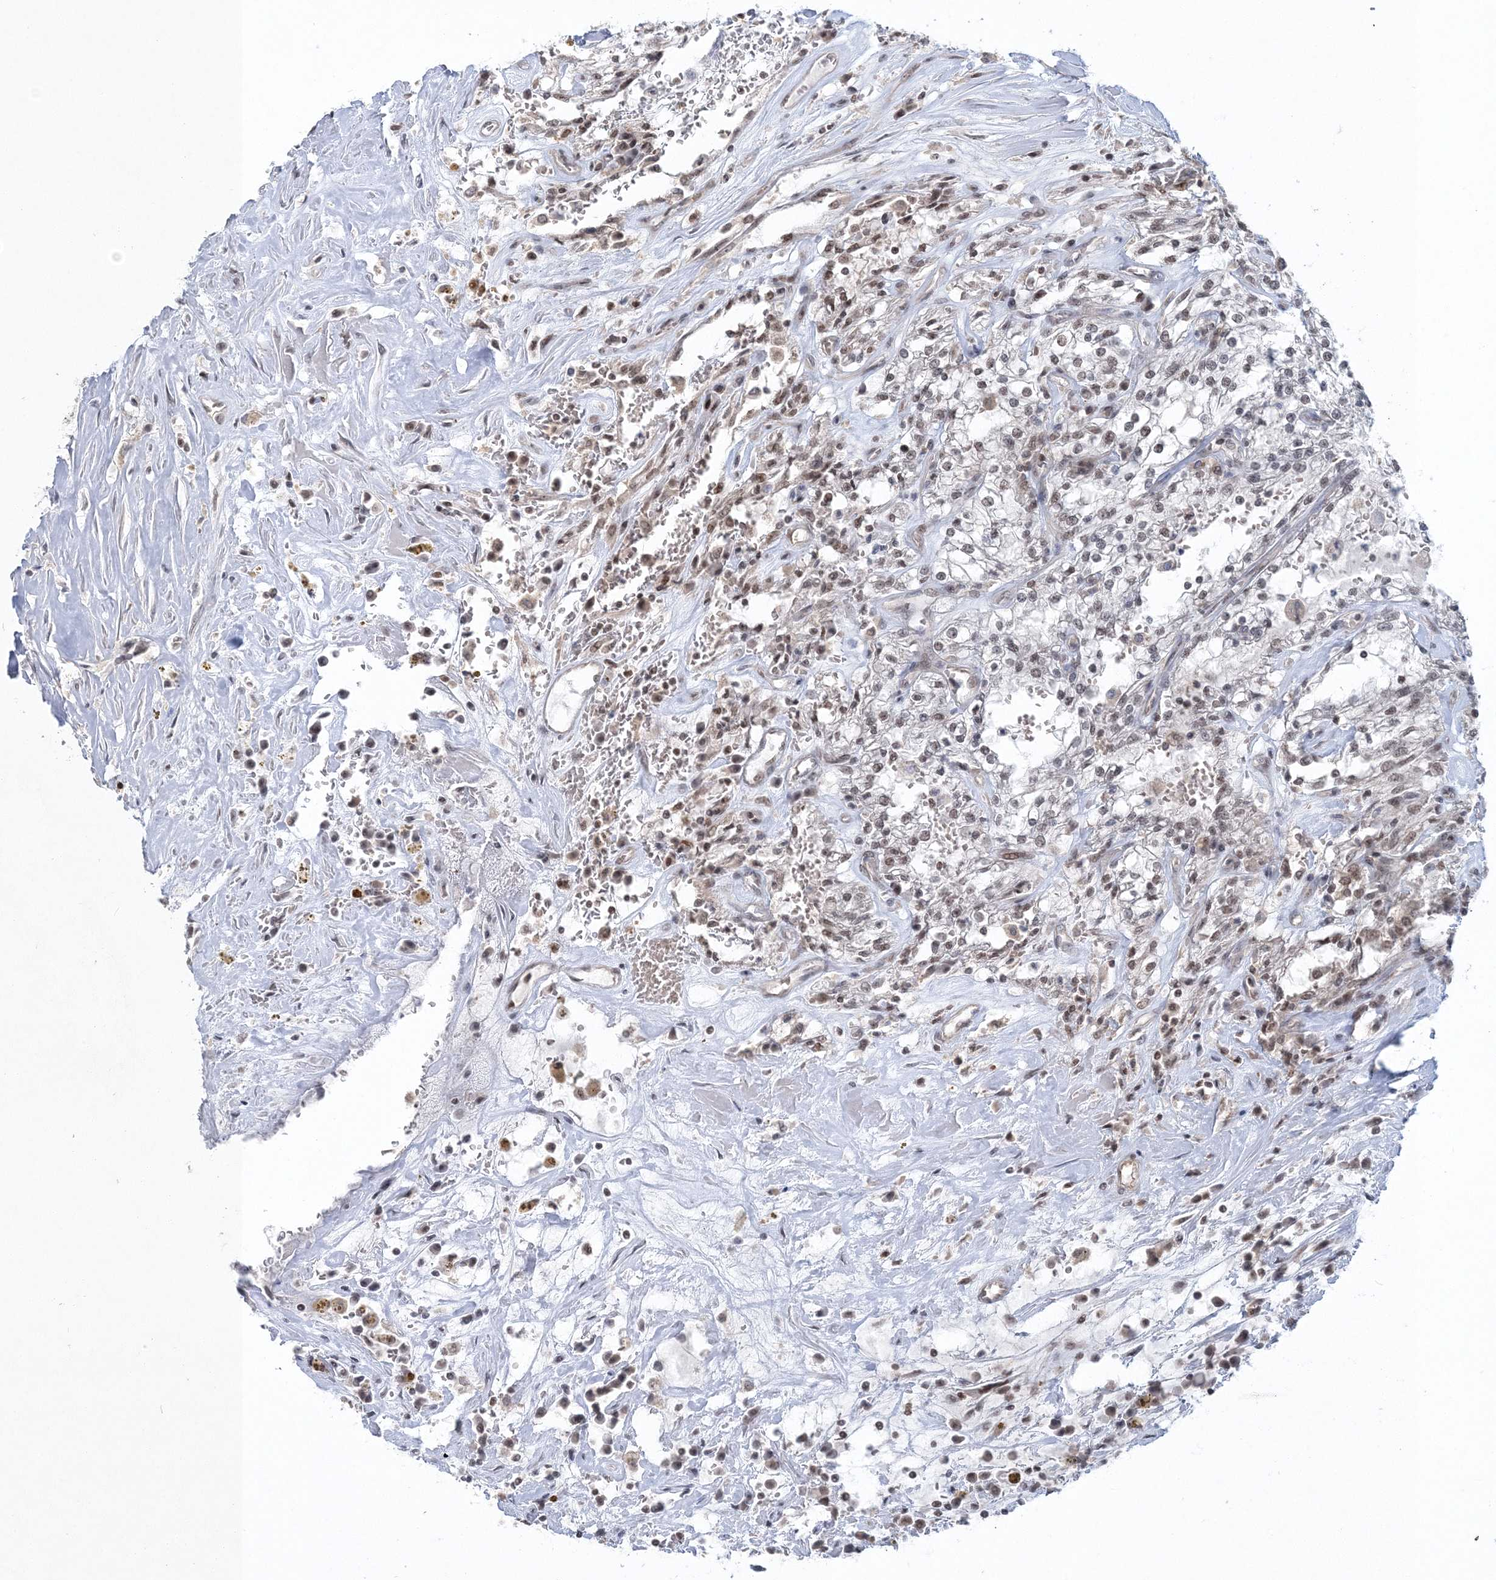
{"staining": {"intensity": "weak", "quantity": "25%-75%", "location": "nuclear"}, "tissue": "renal cancer", "cell_type": "Tumor cells", "image_type": "cancer", "snomed": [{"axis": "morphology", "description": "Adenocarcinoma, NOS"}, {"axis": "topography", "description": "Kidney"}], "caption": "Renal cancer (adenocarcinoma) was stained to show a protein in brown. There is low levels of weak nuclear positivity in about 25%-75% of tumor cells.", "gene": "PDS5A", "patient": {"sex": "female", "age": 52}}